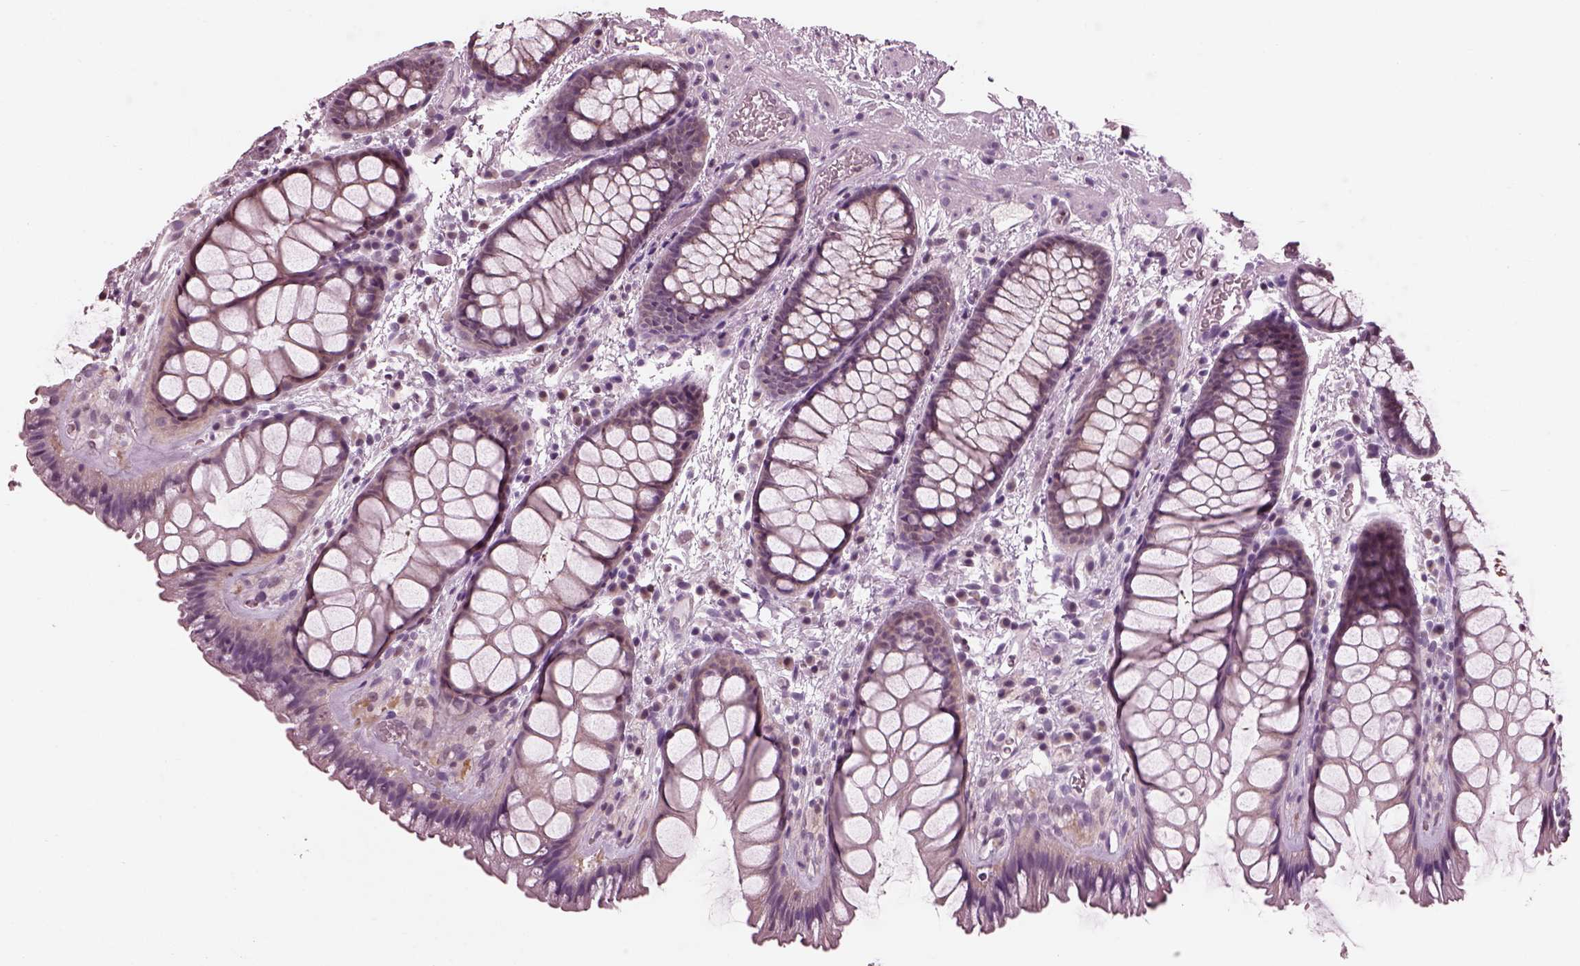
{"staining": {"intensity": "weak", "quantity": "<25%", "location": "cytoplasmic/membranous"}, "tissue": "rectum", "cell_type": "Glandular cells", "image_type": "normal", "snomed": [{"axis": "morphology", "description": "Normal tissue, NOS"}, {"axis": "topography", "description": "Rectum"}], "caption": "A high-resolution image shows immunohistochemistry staining of benign rectum, which shows no significant positivity in glandular cells.", "gene": "BFSP1", "patient": {"sex": "female", "age": 62}}